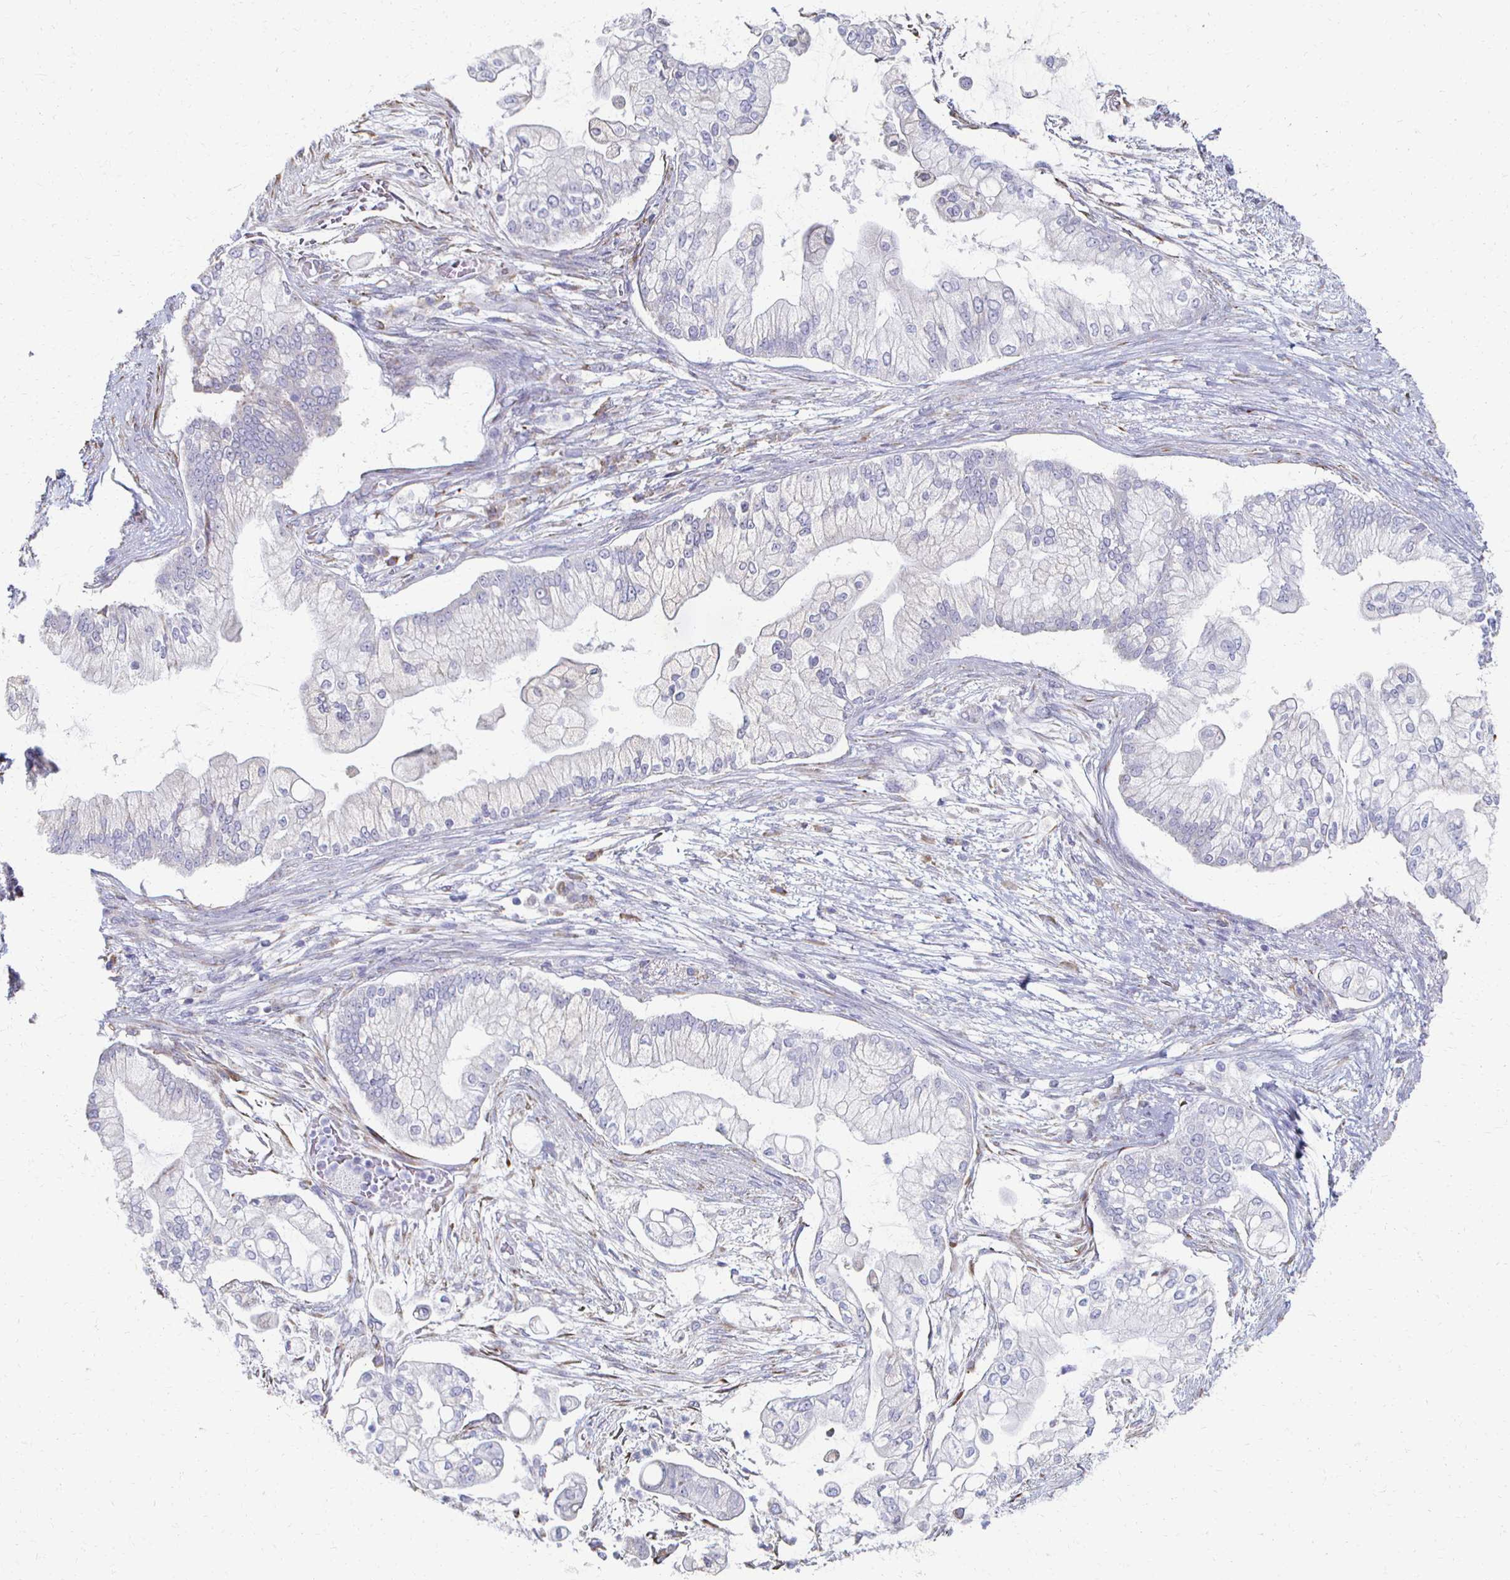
{"staining": {"intensity": "negative", "quantity": "none", "location": "none"}, "tissue": "pancreatic cancer", "cell_type": "Tumor cells", "image_type": "cancer", "snomed": [{"axis": "morphology", "description": "Adenocarcinoma, NOS"}, {"axis": "topography", "description": "Pancreas"}], "caption": "The IHC micrograph has no significant expression in tumor cells of pancreatic cancer tissue. (Immunohistochemistry, brightfield microscopy, high magnification).", "gene": "ATP1A3", "patient": {"sex": "female", "age": 69}}